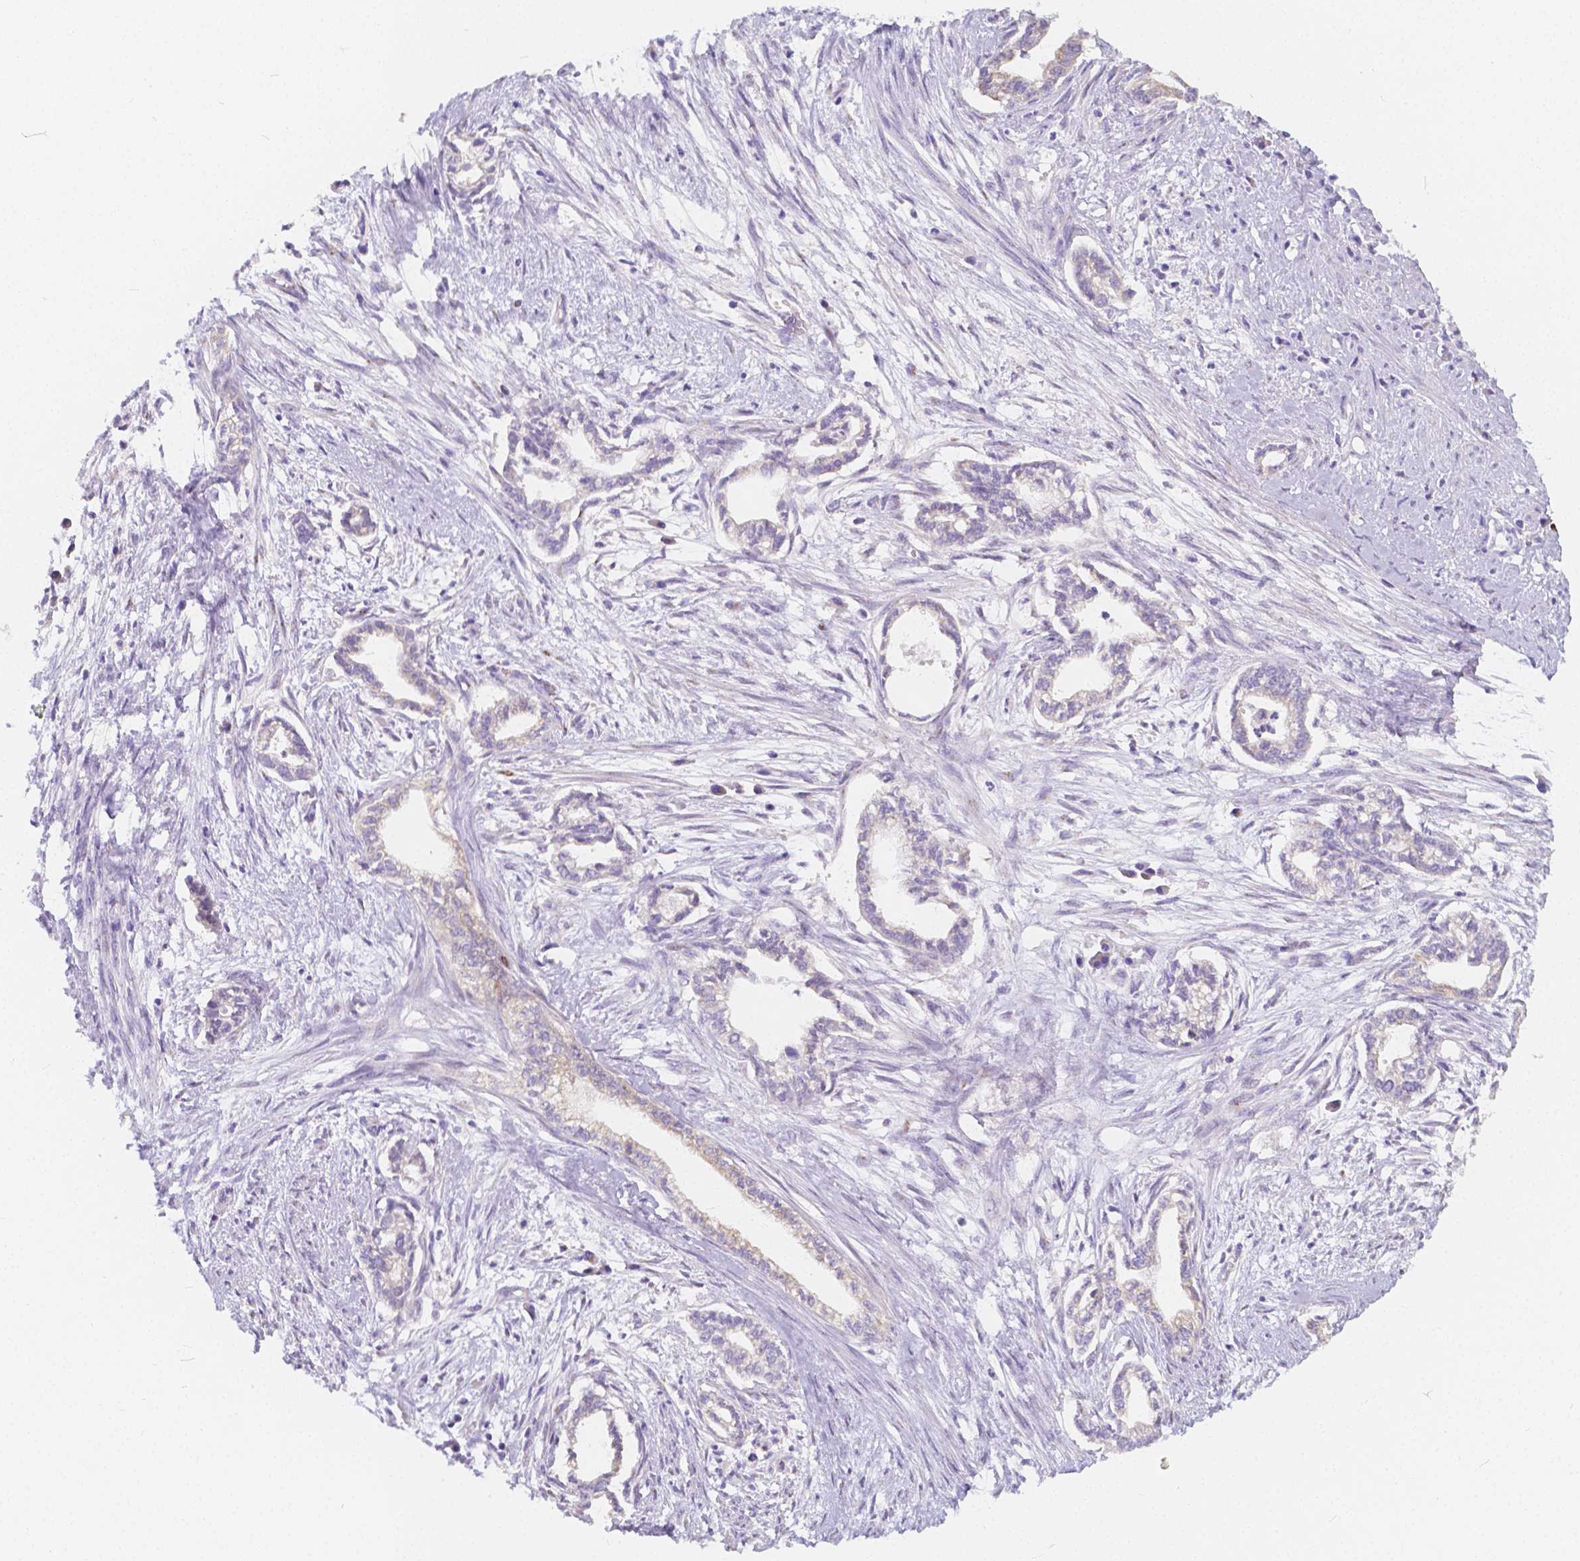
{"staining": {"intensity": "negative", "quantity": "none", "location": "none"}, "tissue": "cervical cancer", "cell_type": "Tumor cells", "image_type": "cancer", "snomed": [{"axis": "morphology", "description": "Adenocarcinoma, NOS"}, {"axis": "topography", "description": "Cervix"}], "caption": "Tumor cells show no significant staining in cervical cancer (adenocarcinoma).", "gene": "RNF186", "patient": {"sex": "female", "age": 62}}